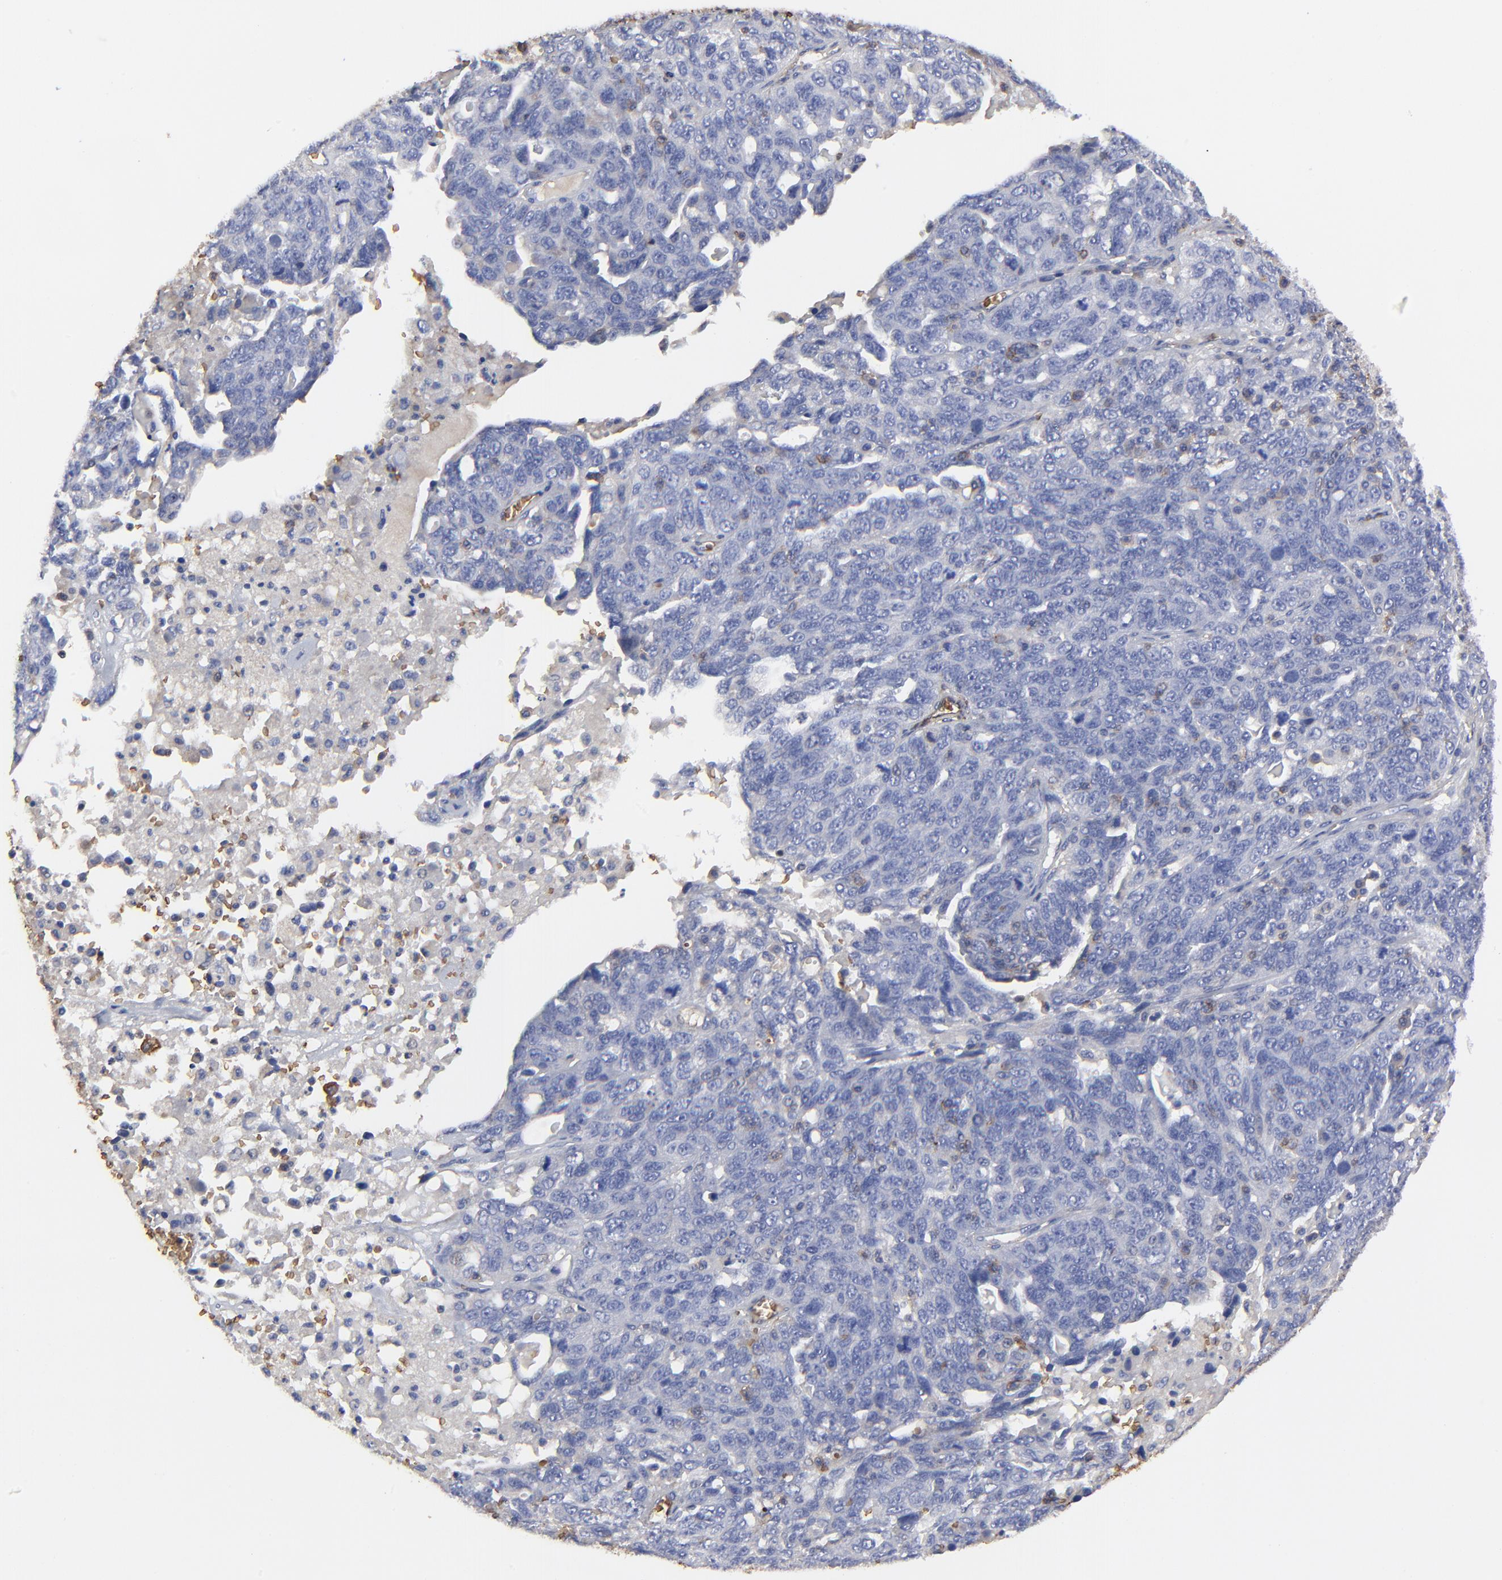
{"staining": {"intensity": "negative", "quantity": "none", "location": "none"}, "tissue": "ovarian cancer", "cell_type": "Tumor cells", "image_type": "cancer", "snomed": [{"axis": "morphology", "description": "Cystadenocarcinoma, serous, NOS"}, {"axis": "topography", "description": "Ovary"}], "caption": "Tumor cells are negative for brown protein staining in ovarian serous cystadenocarcinoma.", "gene": "PAG1", "patient": {"sex": "female", "age": 71}}